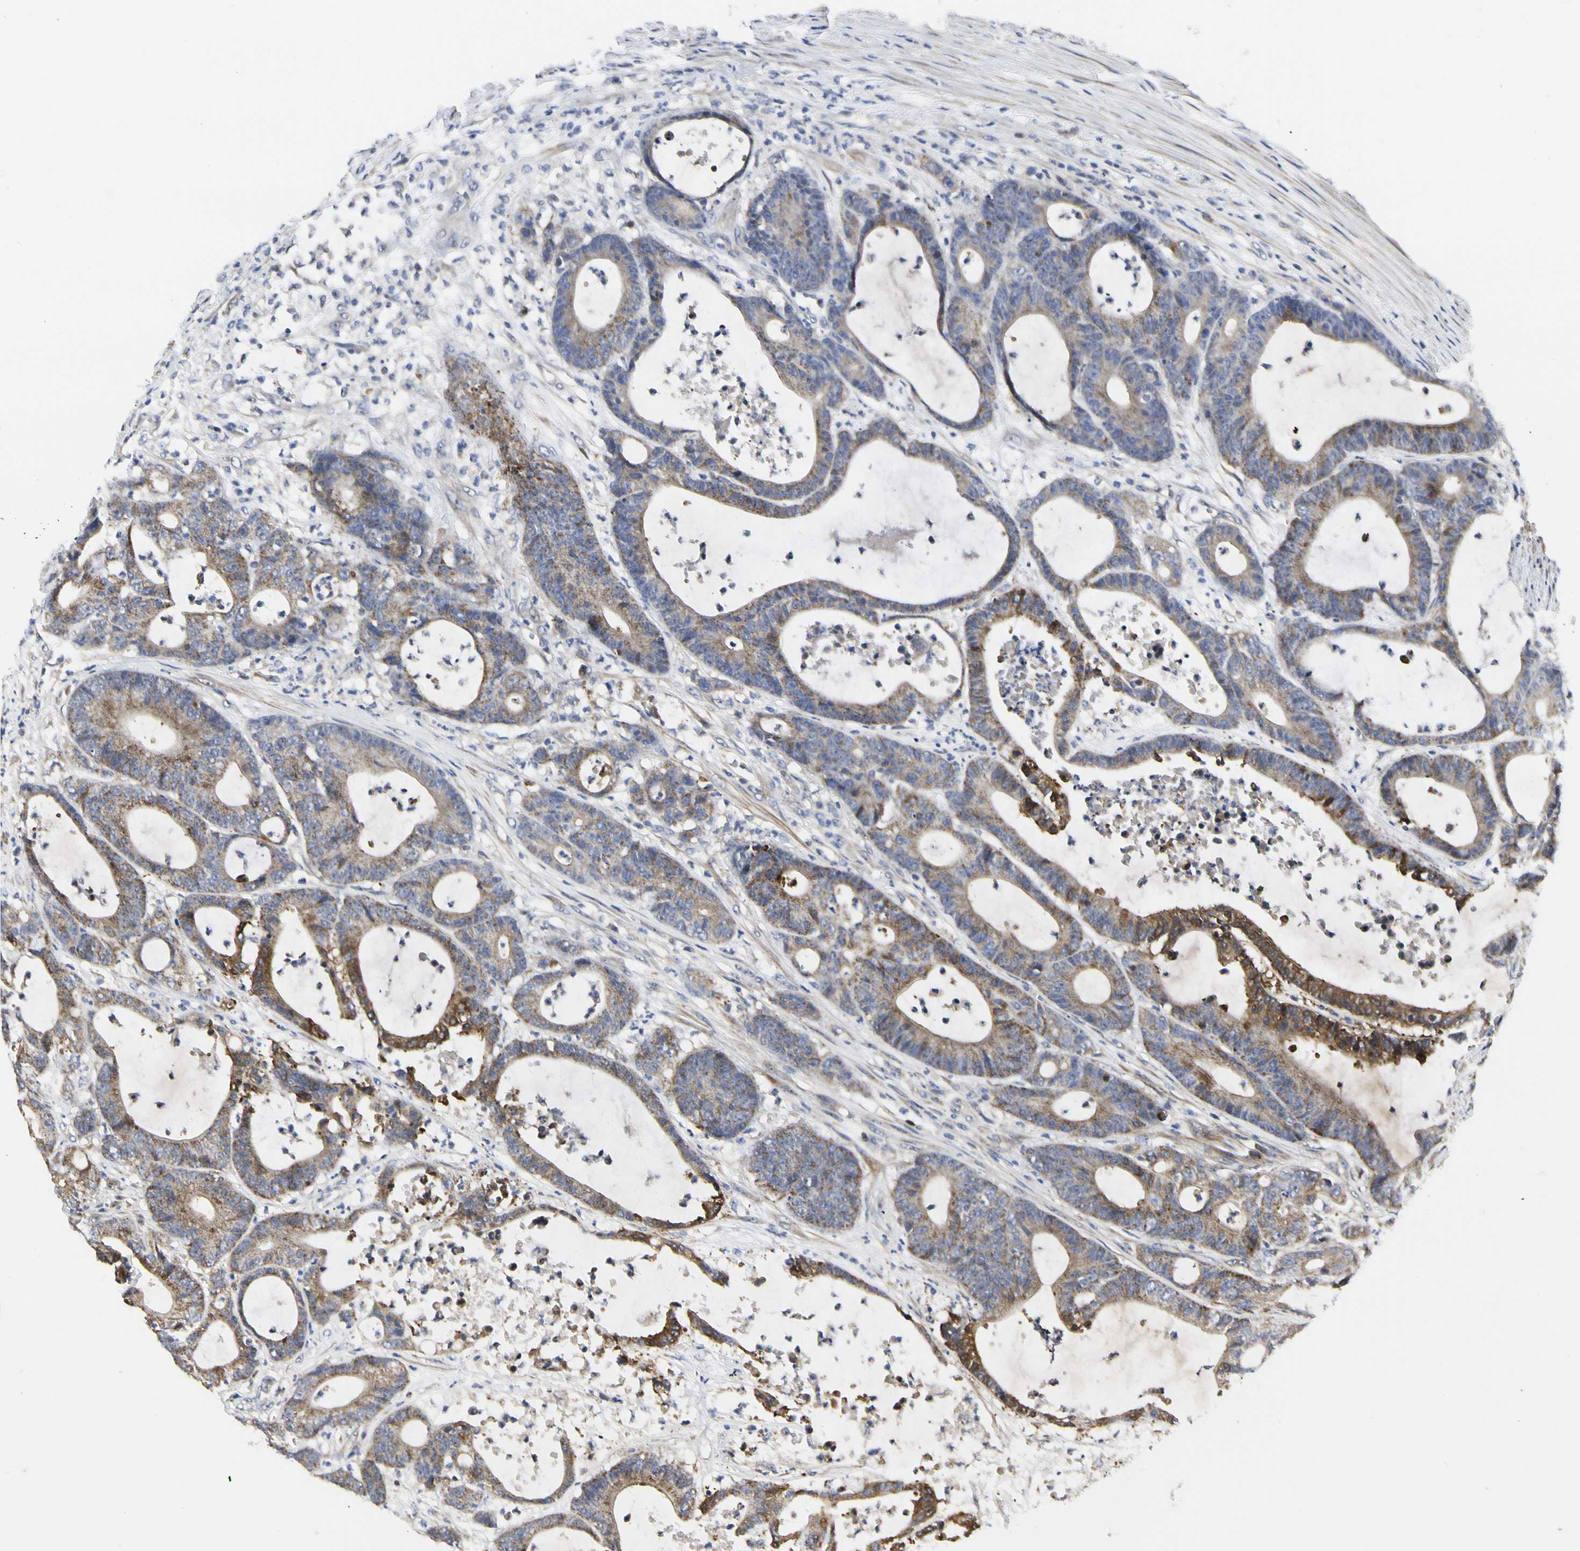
{"staining": {"intensity": "moderate", "quantity": ">75%", "location": "cytoplasmic/membranous"}, "tissue": "colorectal cancer", "cell_type": "Tumor cells", "image_type": "cancer", "snomed": [{"axis": "morphology", "description": "Adenocarcinoma, NOS"}, {"axis": "topography", "description": "Colon"}], "caption": "A histopathology image of human colorectal cancer (adenocarcinoma) stained for a protein reveals moderate cytoplasmic/membranous brown staining in tumor cells. The staining was performed using DAB, with brown indicating positive protein expression. Nuclei are stained blue with hematoxylin.", "gene": "SHANK2", "patient": {"sex": "female", "age": 84}}